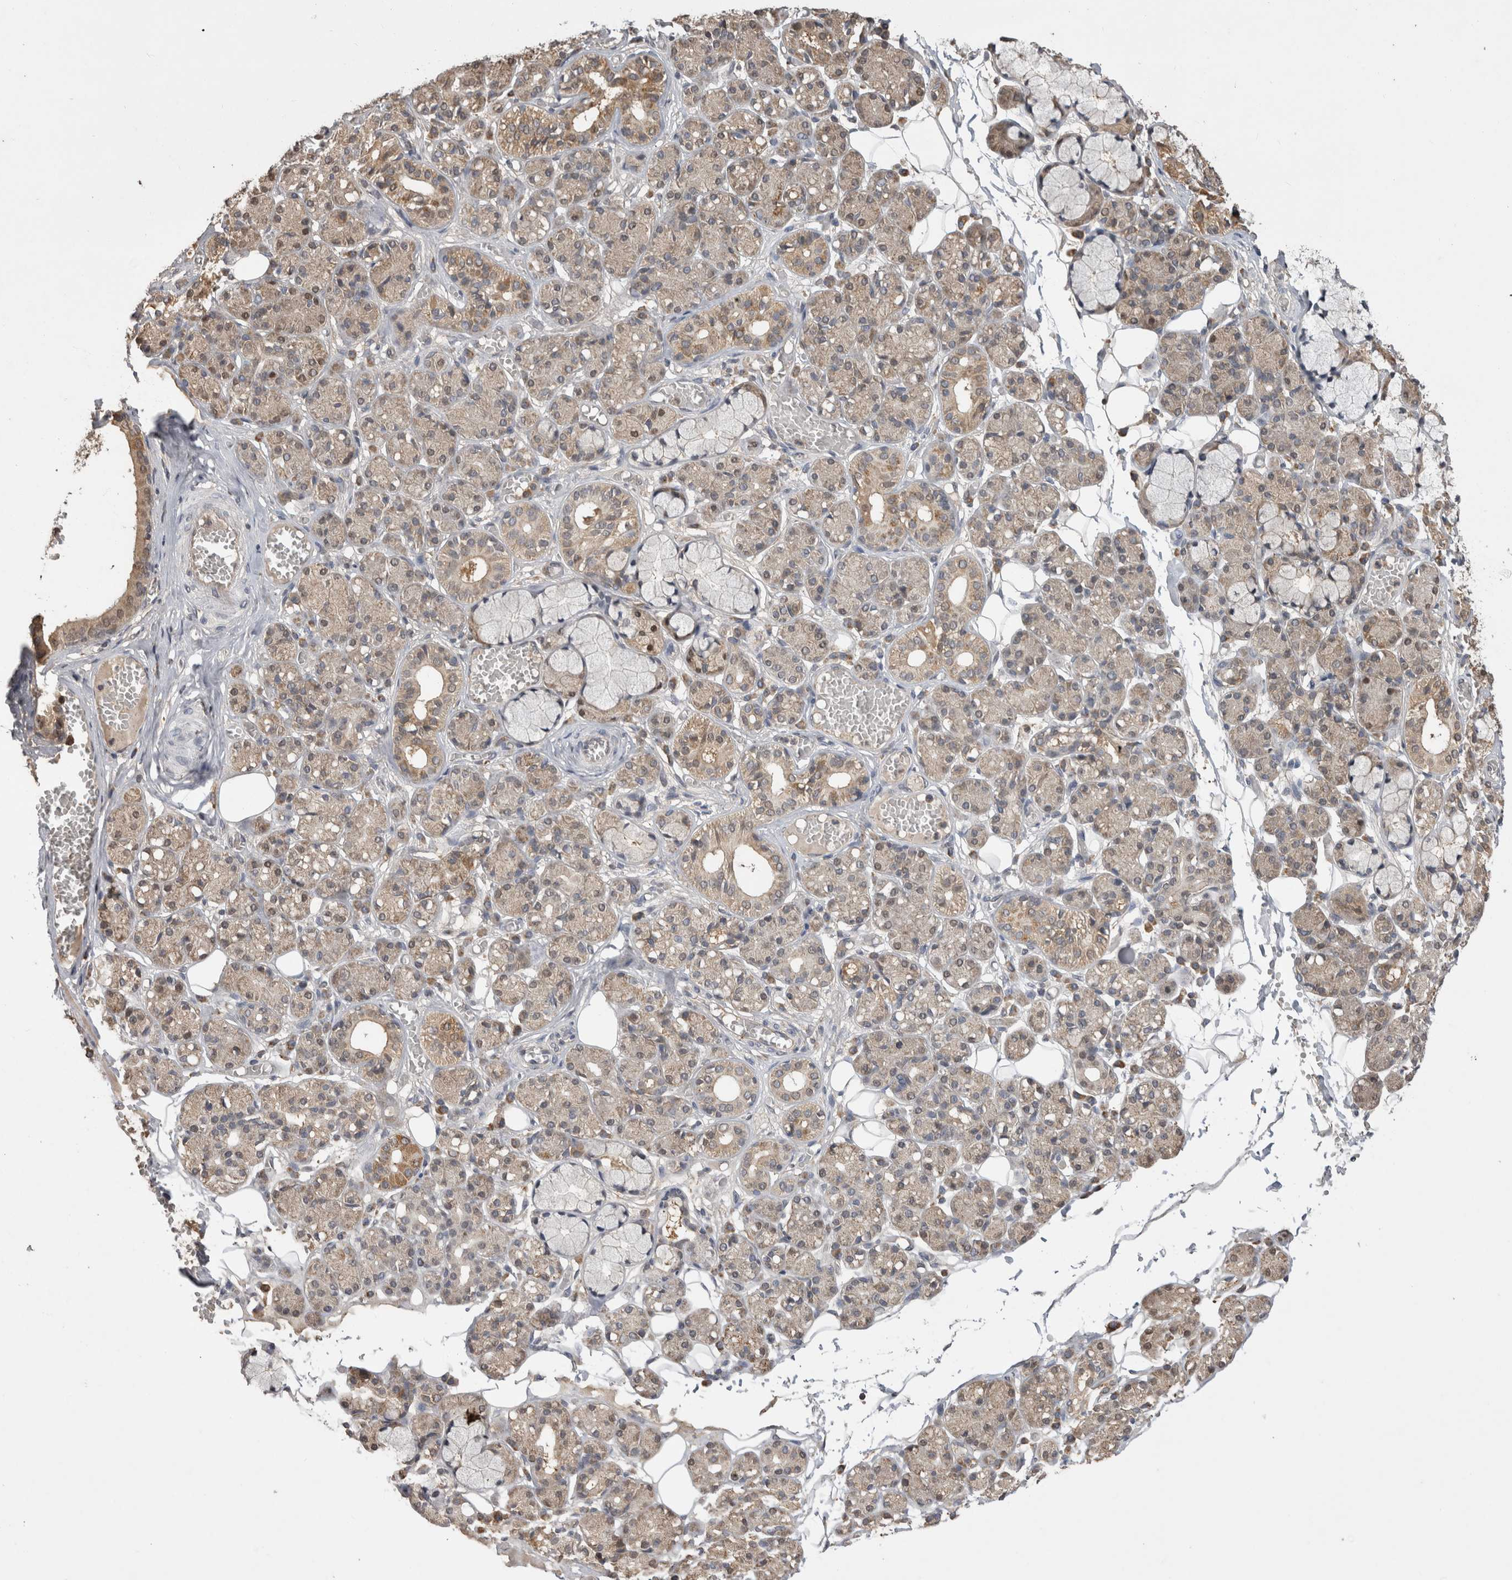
{"staining": {"intensity": "weak", "quantity": "25%-75%", "location": "cytoplasmic/membranous,nuclear"}, "tissue": "salivary gland", "cell_type": "Glandular cells", "image_type": "normal", "snomed": [{"axis": "morphology", "description": "Normal tissue, NOS"}, {"axis": "topography", "description": "Salivary gland"}], "caption": "A high-resolution image shows immunohistochemistry (IHC) staining of normal salivary gland, which exhibits weak cytoplasmic/membranous,nuclear positivity in about 25%-75% of glandular cells.", "gene": "PREP", "patient": {"sex": "male", "age": 63}}